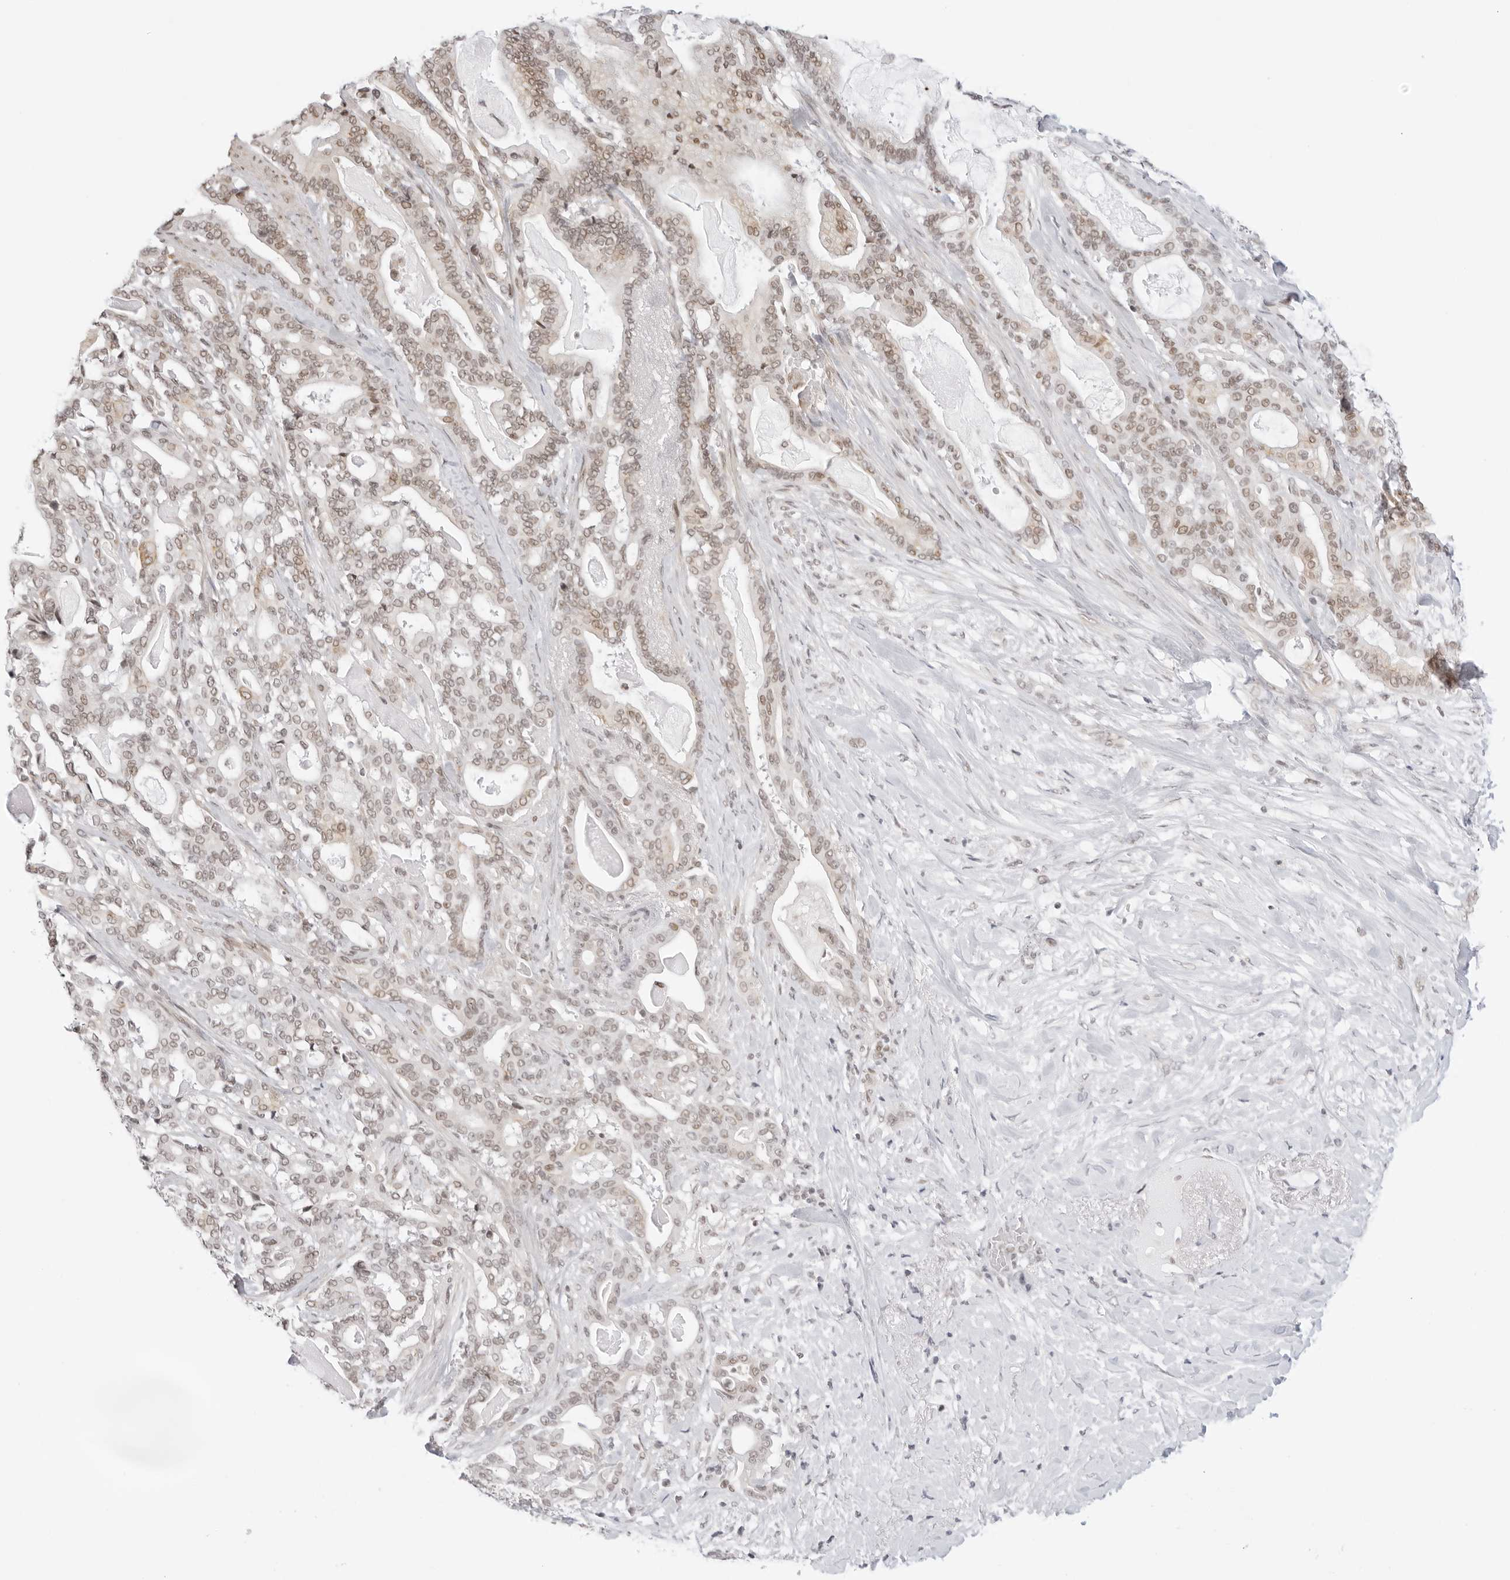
{"staining": {"intensity": "weak", "quantity": ">75%", "location": "nuclear"}, "tissue": "pancreatic cancer", "cell_type": "Tumor cells", "image_type": "cancer", "snomed": [{"axis": "morphology", "description": "Adenocarcinoma, NOS"}, {"axis": "topography", "description": "Pancreas"}], "caption": "Human adenocarcinoma (pancreatic) stained with a brown dye exhibits weak nuclear positive staining in approximately >75% of tumor cells.", "gene": "TCIM", "patient": {"sex": "male", "age": 63}}